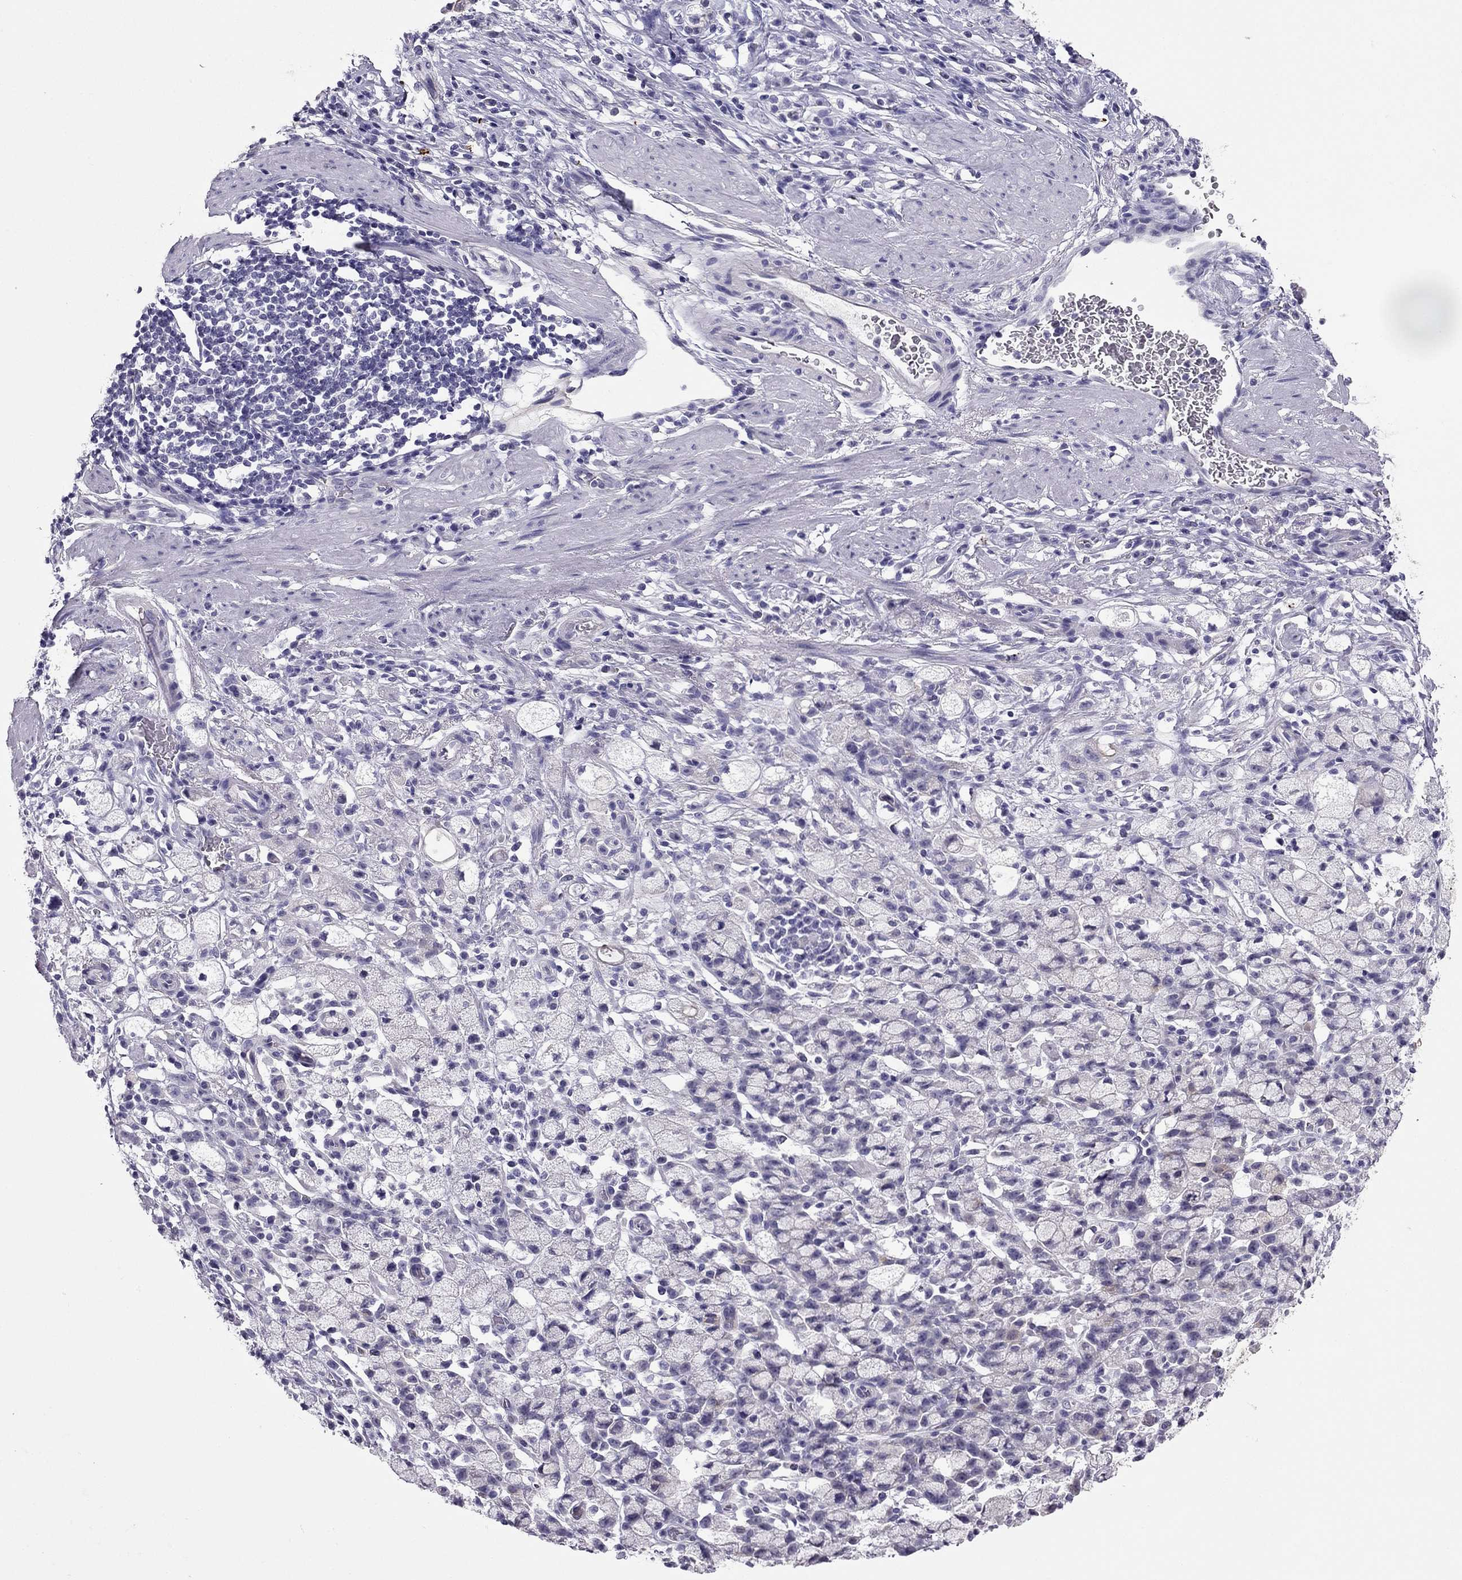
{"staining": {"intensity": "negative", "quantity": "none", "location": "none"}, "tissue": "stomach cancer", "cell_type": "Tumor cells", "image_type": "cancer", "snomed": [{"axis": "morphology", "description": "Adenocarcinoma, NOS"}, {"axis": "topography", "description": "Stomach"}], "caption": "The micrograph reveals no staining of tumor cells in stomach adenocarcinoma.", "gene": "PDE6A", "patient": {"sex": "male", "age": 58}}